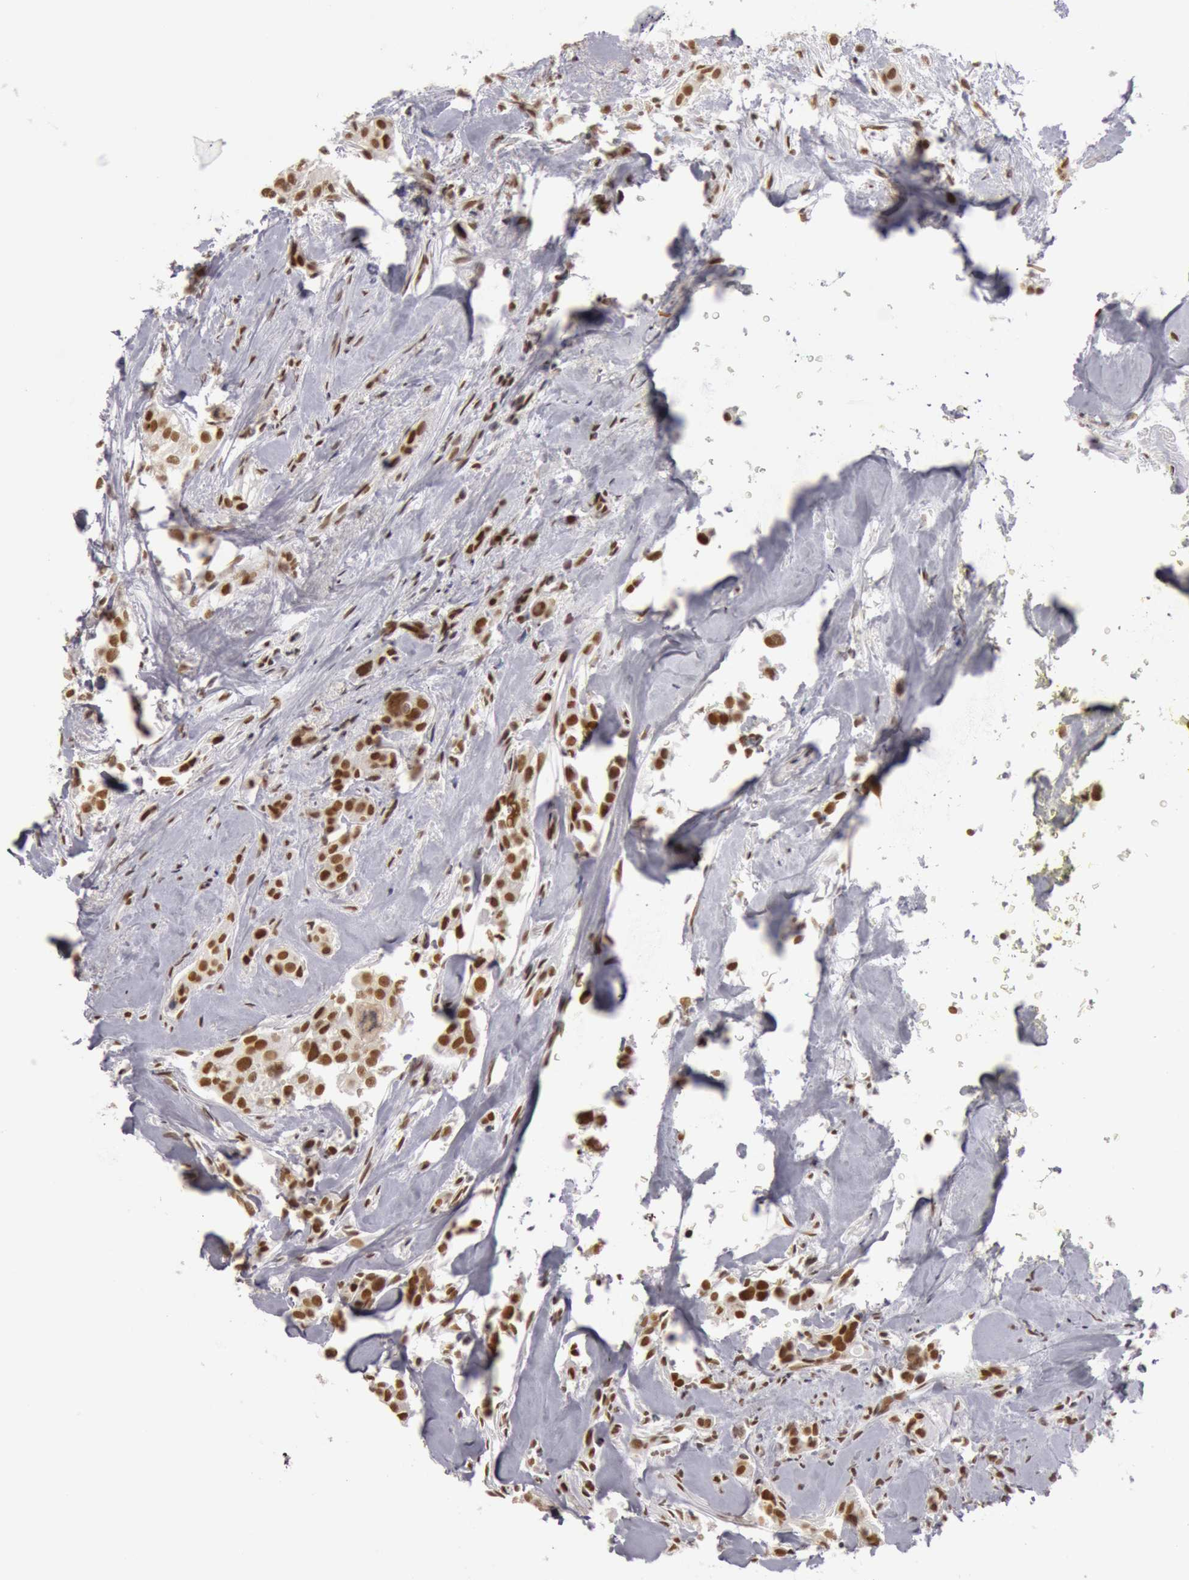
{"staining": {"intensity": "strong", "quantity": ">75%", "location": "nuclear"}, "tissue": "breast cancer", "cell_type": "Tumor cells", "image_type": "cancer", "snomed": [{"axis": "morphology", "description": "Duct carcinoma"}, {"axis": "topography", "description": "Breast"}], "caption": "DAB immunohistochemical staining of breast intraductal carcinoma shows strong nuclear protein staining in about >75% of tumor cells. (Brightfield microscopy of DAB IHC at high magnification).", "gene": "ESS2", "patient": {"sex": "female", "age": 45}}